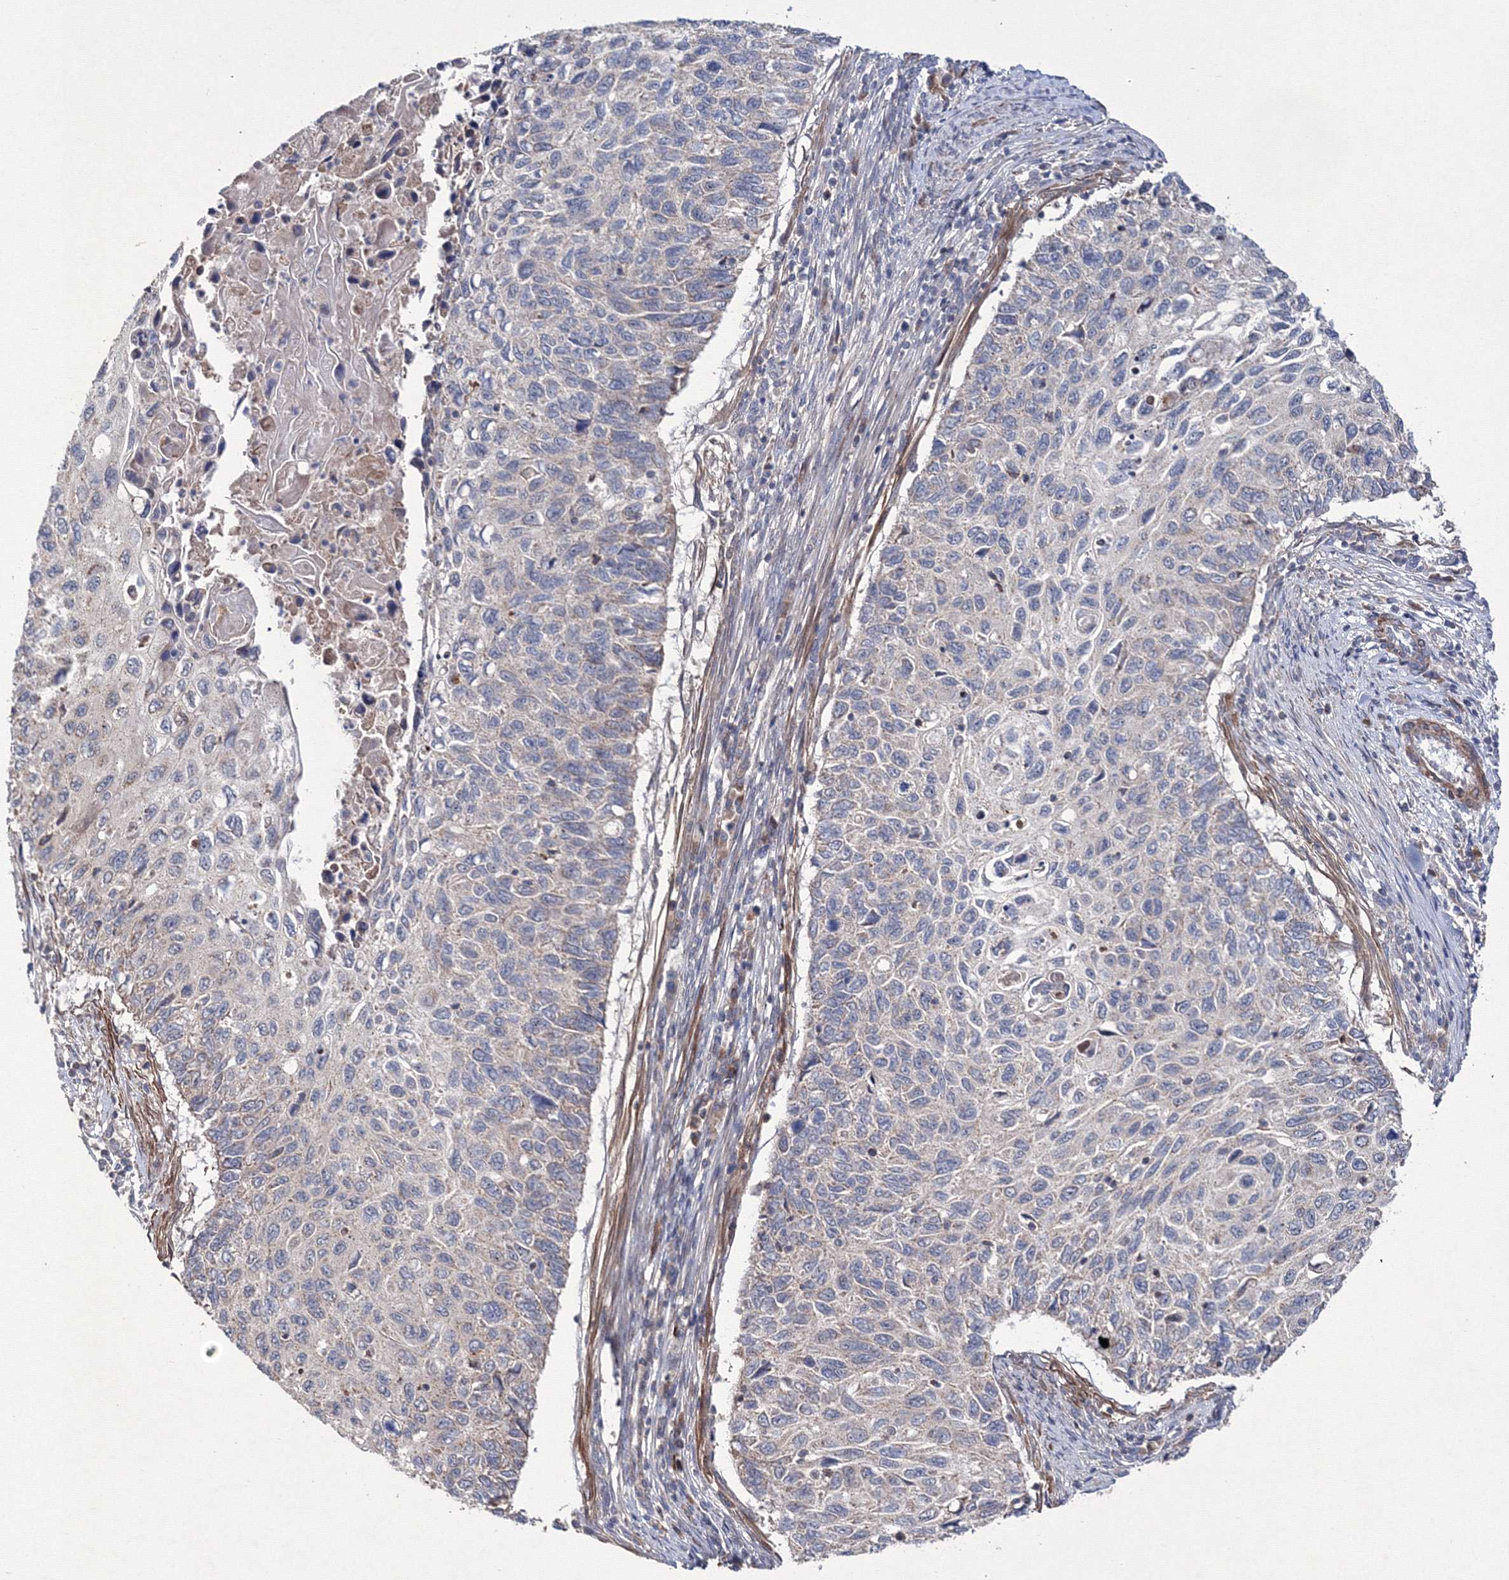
{"staining": {"intensity": "negative", "quantity": "none", "location": "none"}, "tissue": "cervical cancer", "cell_type": "Tumor cells", "image_type": "cancer", "snomed": [{"axis": "morphology", "description": "Squamous cell carcinoma, NOS"}, {"axis": "topography", "description": "Cervix"}], "caption": "The micrograph demonstrates no staining of tumor cells in cervical squamous cell carcinoma.", "gene": "PPP2R2B", "patient": {"sex": "female", "age": 70}}